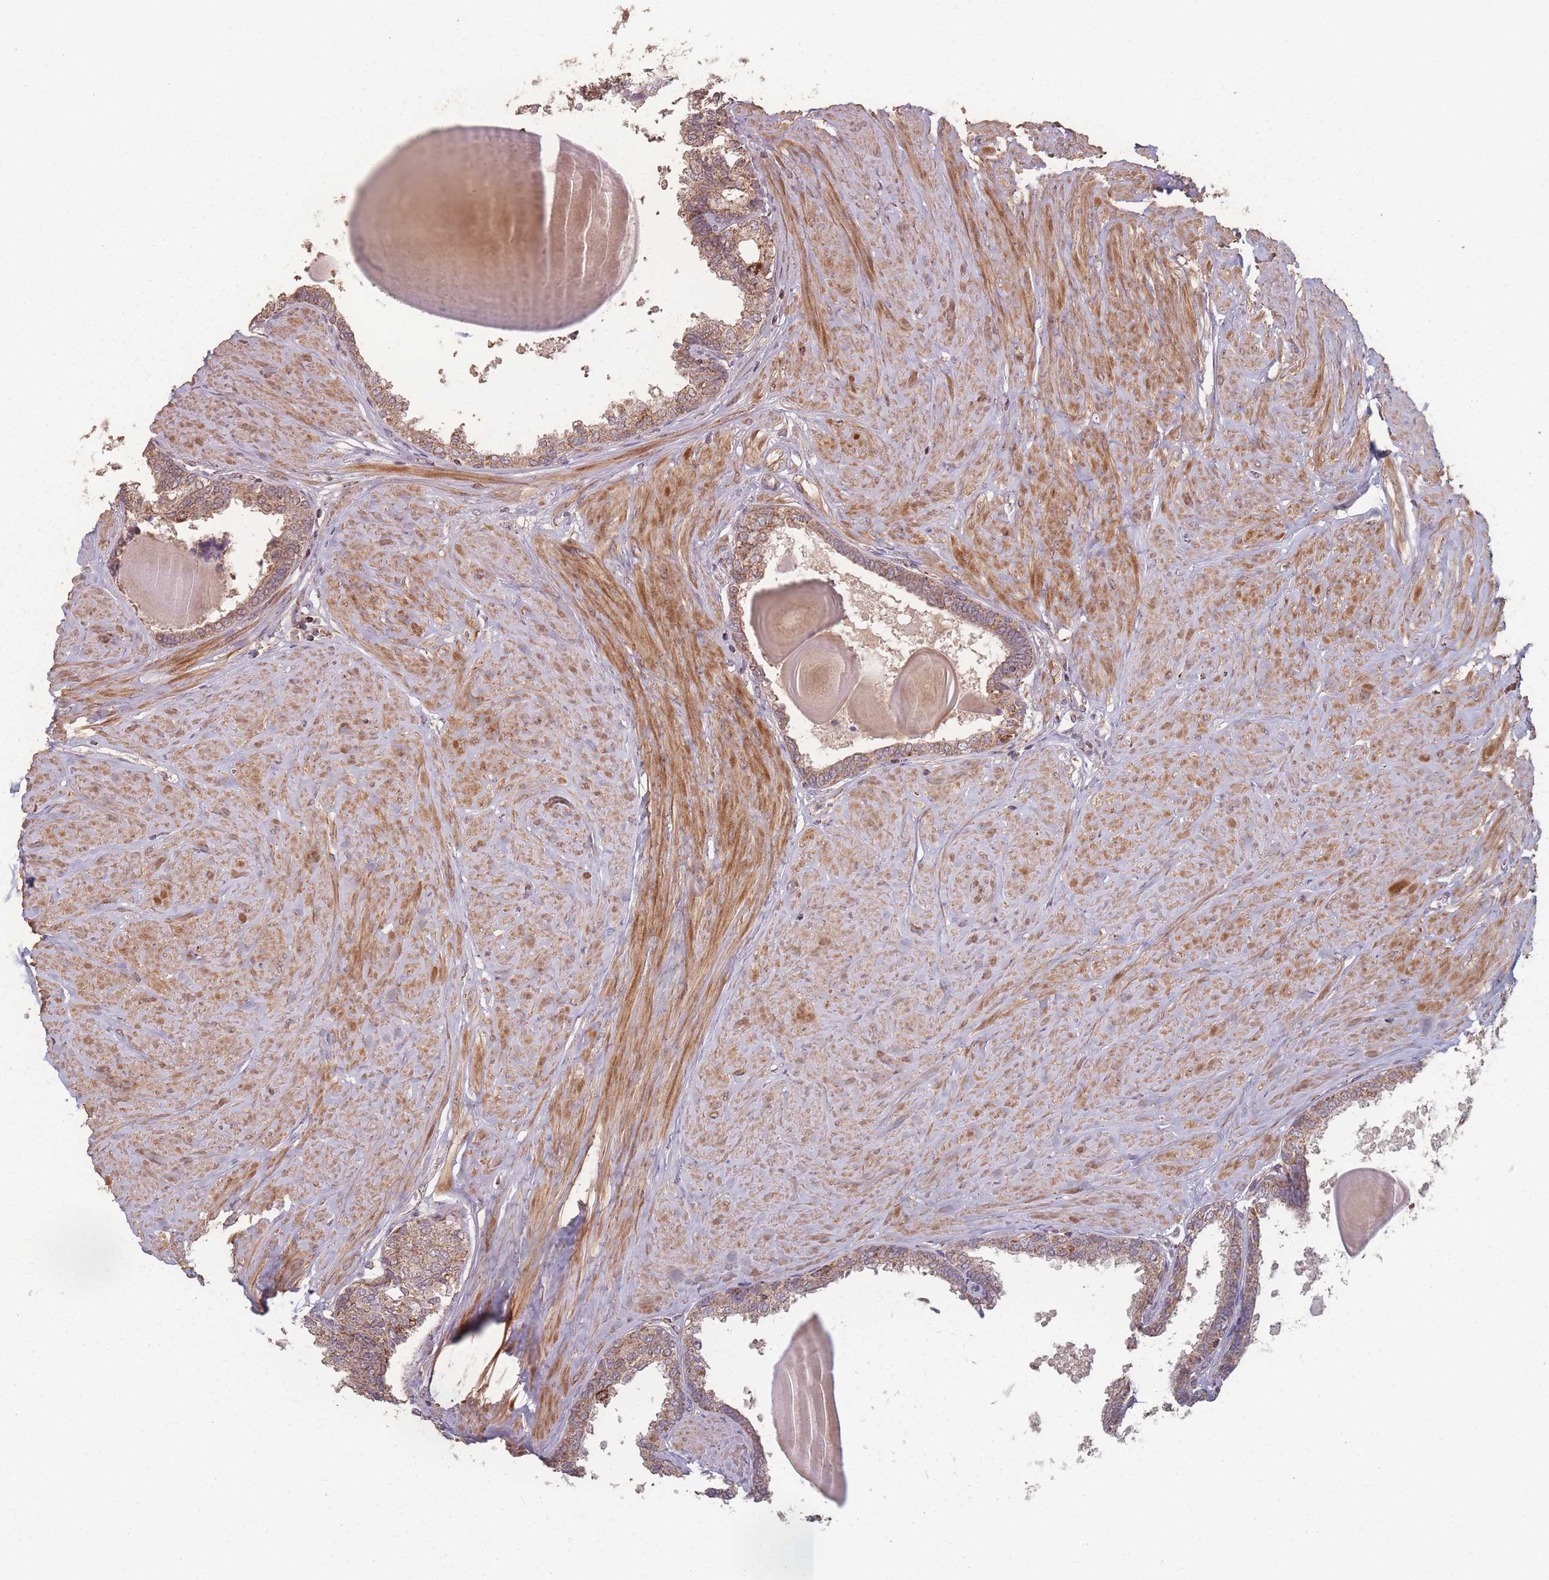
{"staining": {"intensity": "moderate", "quantity": ">75%", "location": "cytoplasmic/membranous"}, "tissue": "prostate", "cell_type": "Glandular cells", "image_type": "normal", "snomed": [{"axis": "morphology", "description": "Normal tissue, NOS"}, {"axis": "topography", "description": "Prostate"}], "caption": "A brown stain labels moderate cytoplasmic/membranous positivity of a protein in glandular cells of normal prostate. (DAB IHC, brown staining for protein, blue staining for nuclei).", "gene": "LYRM7", "patient": {"sex": "male", "age": 48}}